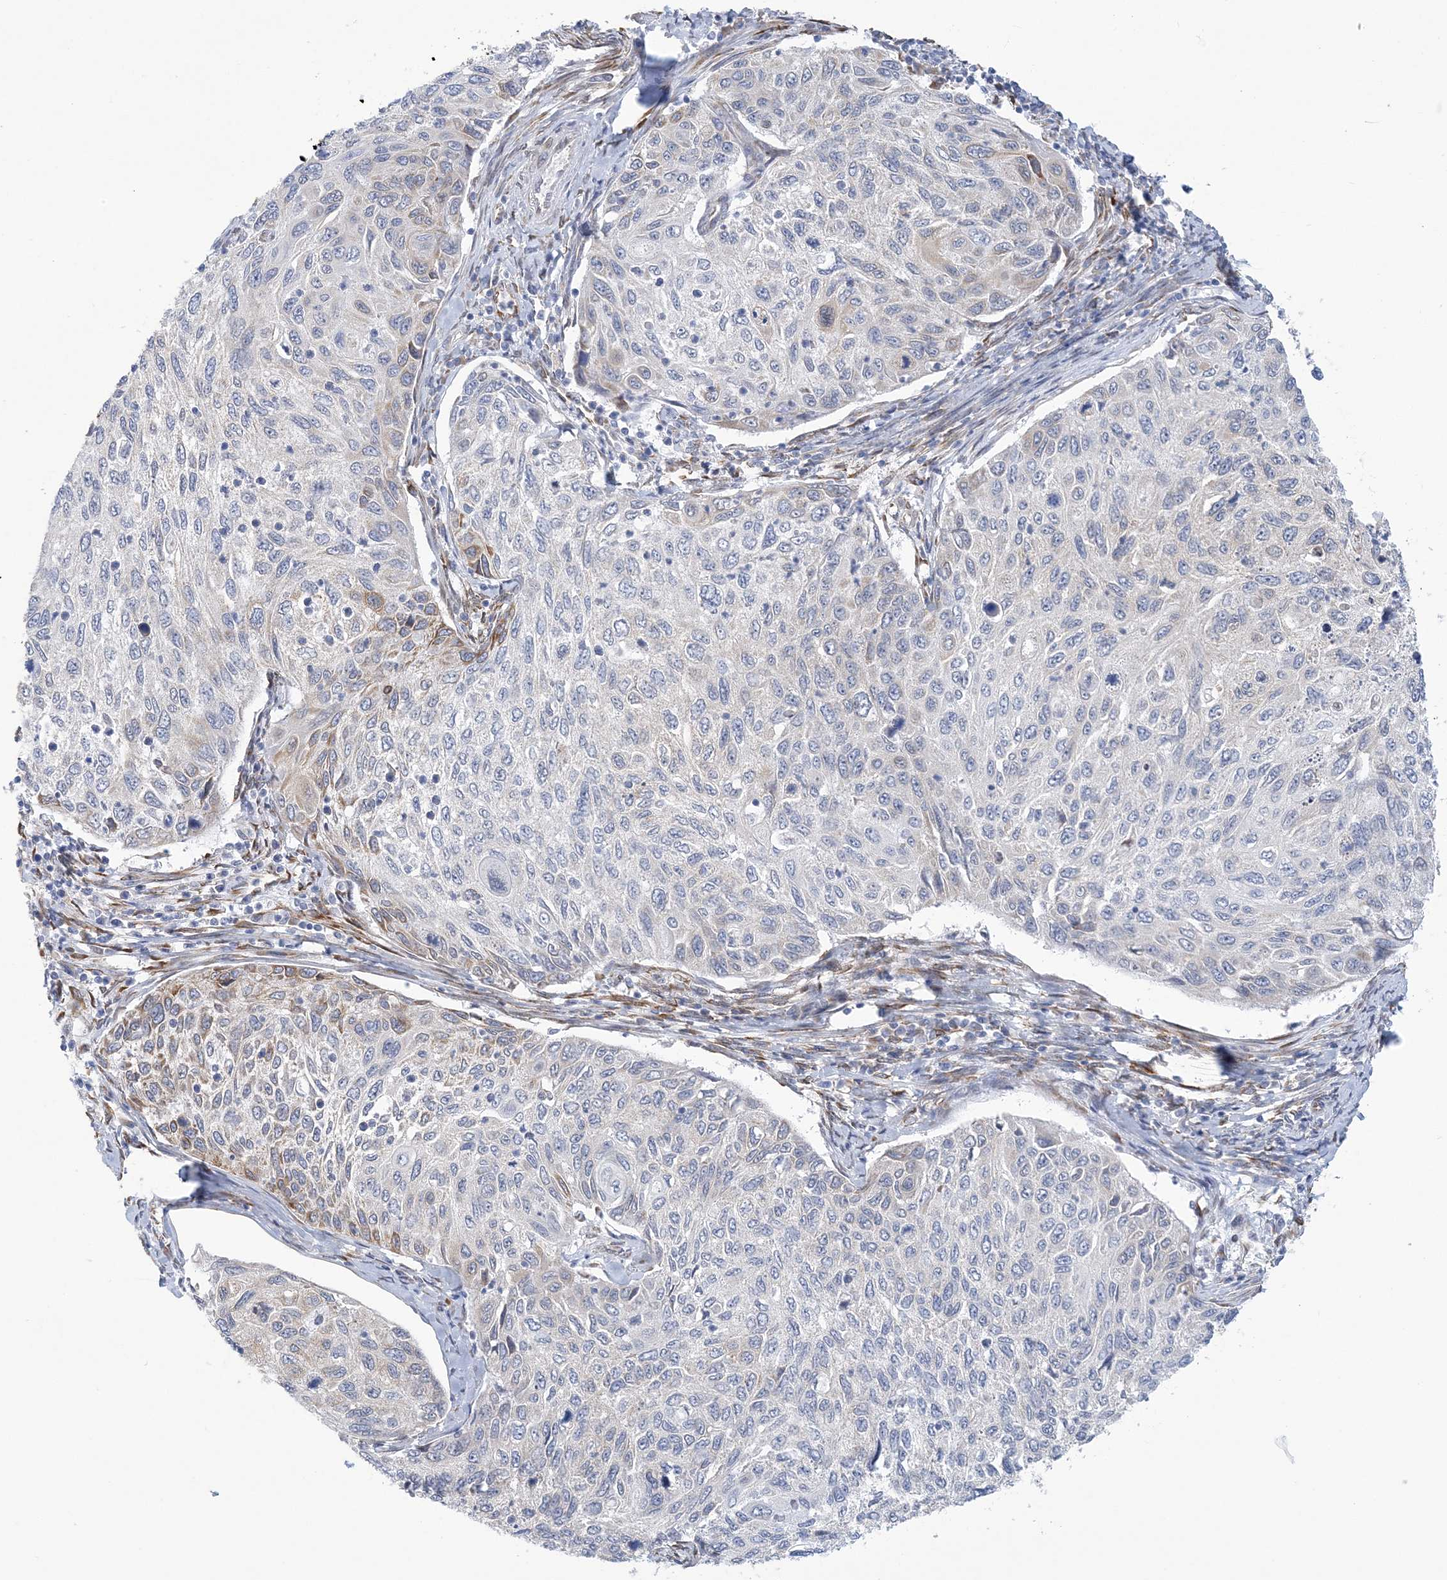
{"staining": {"intensity": "weak", "quantity": "<25%", "location": "cytoplasmic/membranous"}, "tissue": "cervical cancer", "cell_type": "Tumor cells", "image_type": "cancer", "snomed": [{"axis": "morphology", "description": "Squamous cell carcinoma, NOS"}, {"axis": "topography", "description": "Cervix"}], "caption": "IHC histopathology image of cervical cancer stained for a protein (brown), which demonstrates no positivity in tumor cells.", "gene": "PLEKHG4B", "patient": {"sex": "female", "age": 70}}